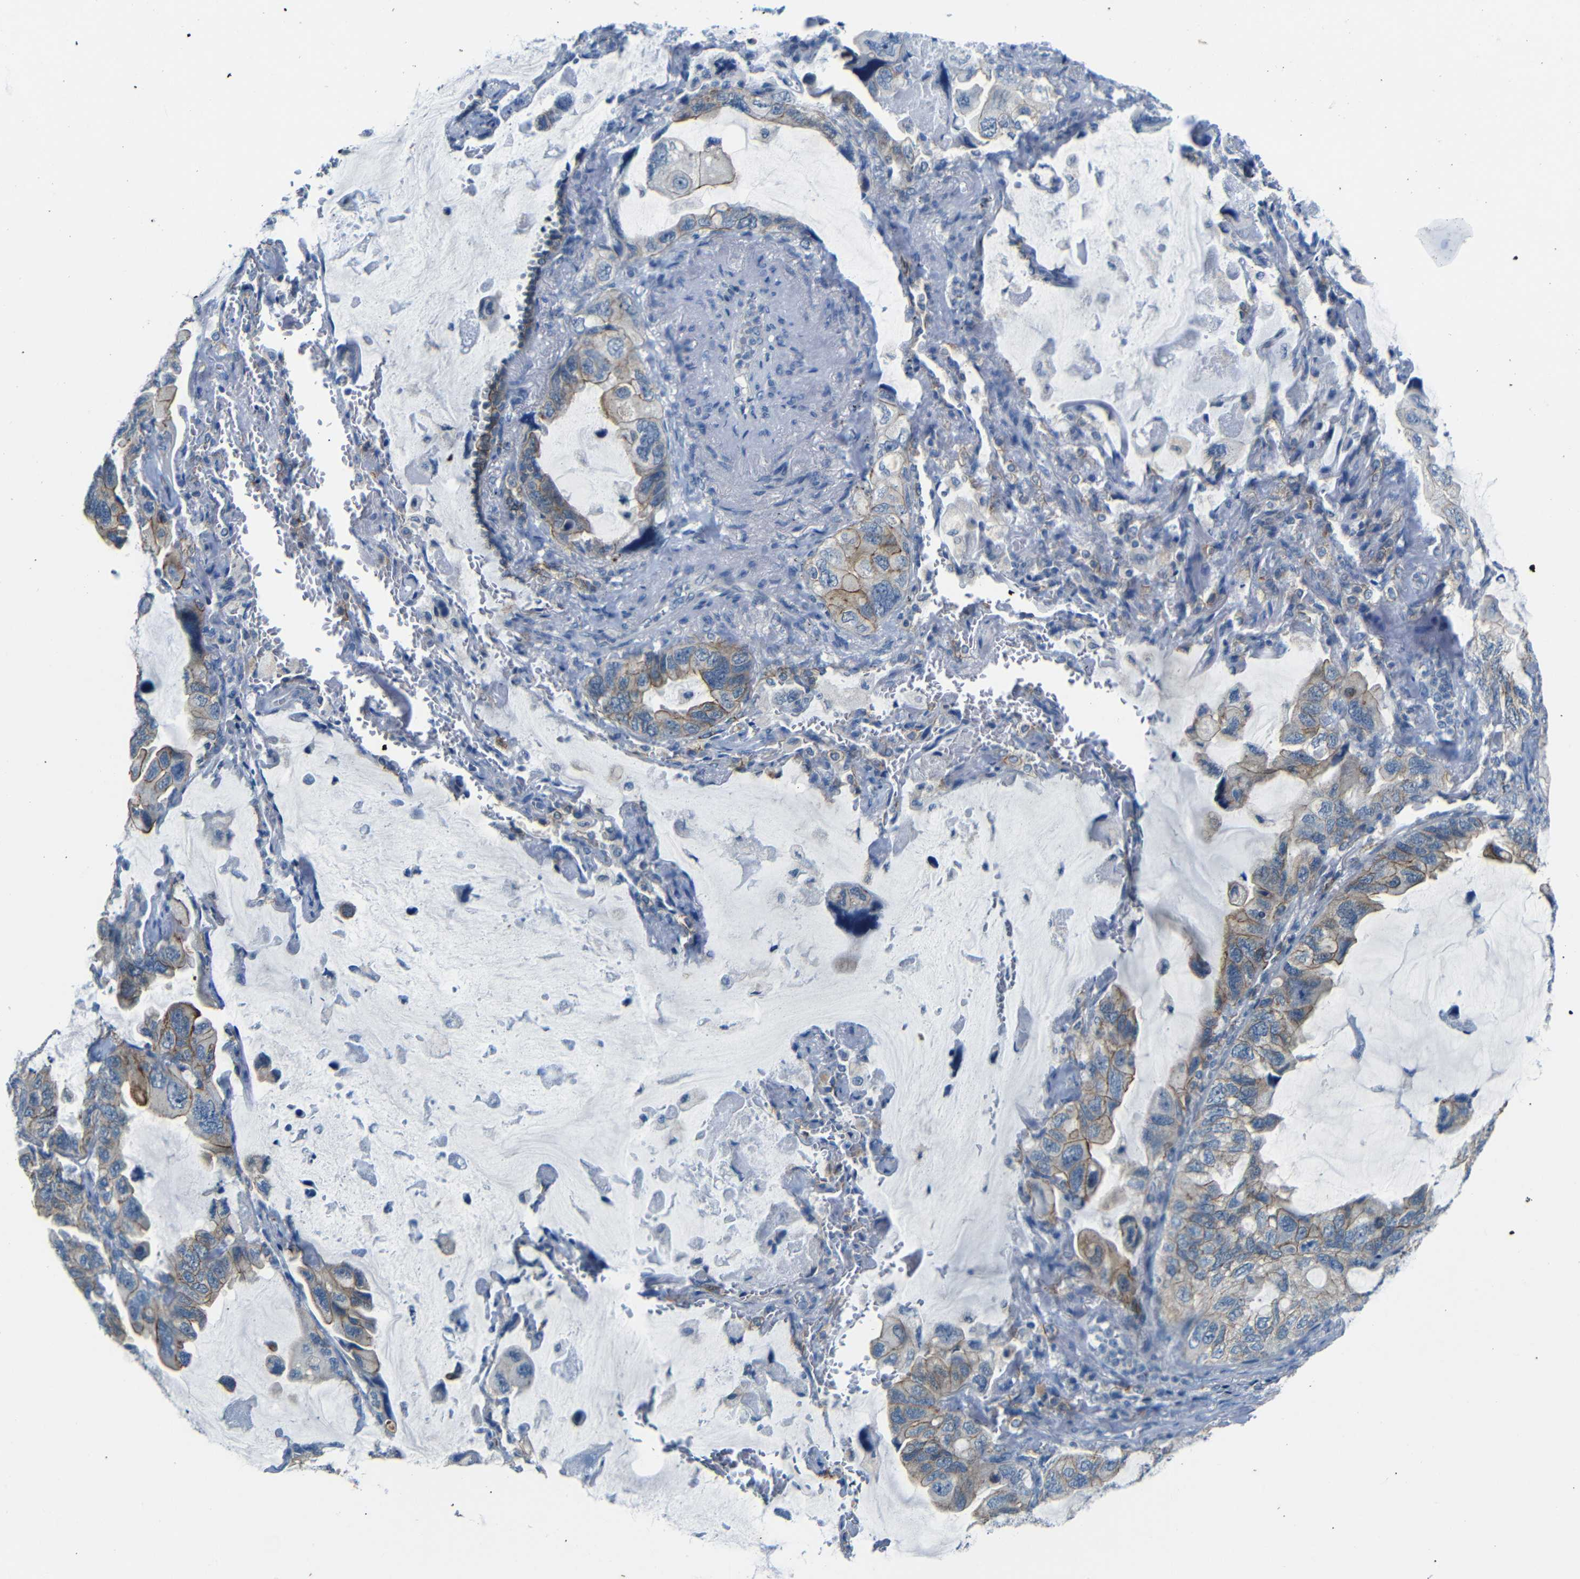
{"staining": {"intensity": "moderate", "quantity": ">75%", "location": "cytoplasmic/membranous"}, "tissue": "lung cancer", "cell_type": "Tumor cells", "image_type": "cancer", "snomed": [{"axis": "morphology", "description": "Squamous cell carcinoma, NOS"}, {"axis": "topography", "description": "Lung"}], "caption": "Moderate cytoplasmic/membranous expression for a protein is appreciated in about >75% of tumor cells of lung cancer (squamous cell carcinoma) using immunohistochemistry (IHC).", "gene": "ANK3", "patient": {"sex": "female", "age": 73}}